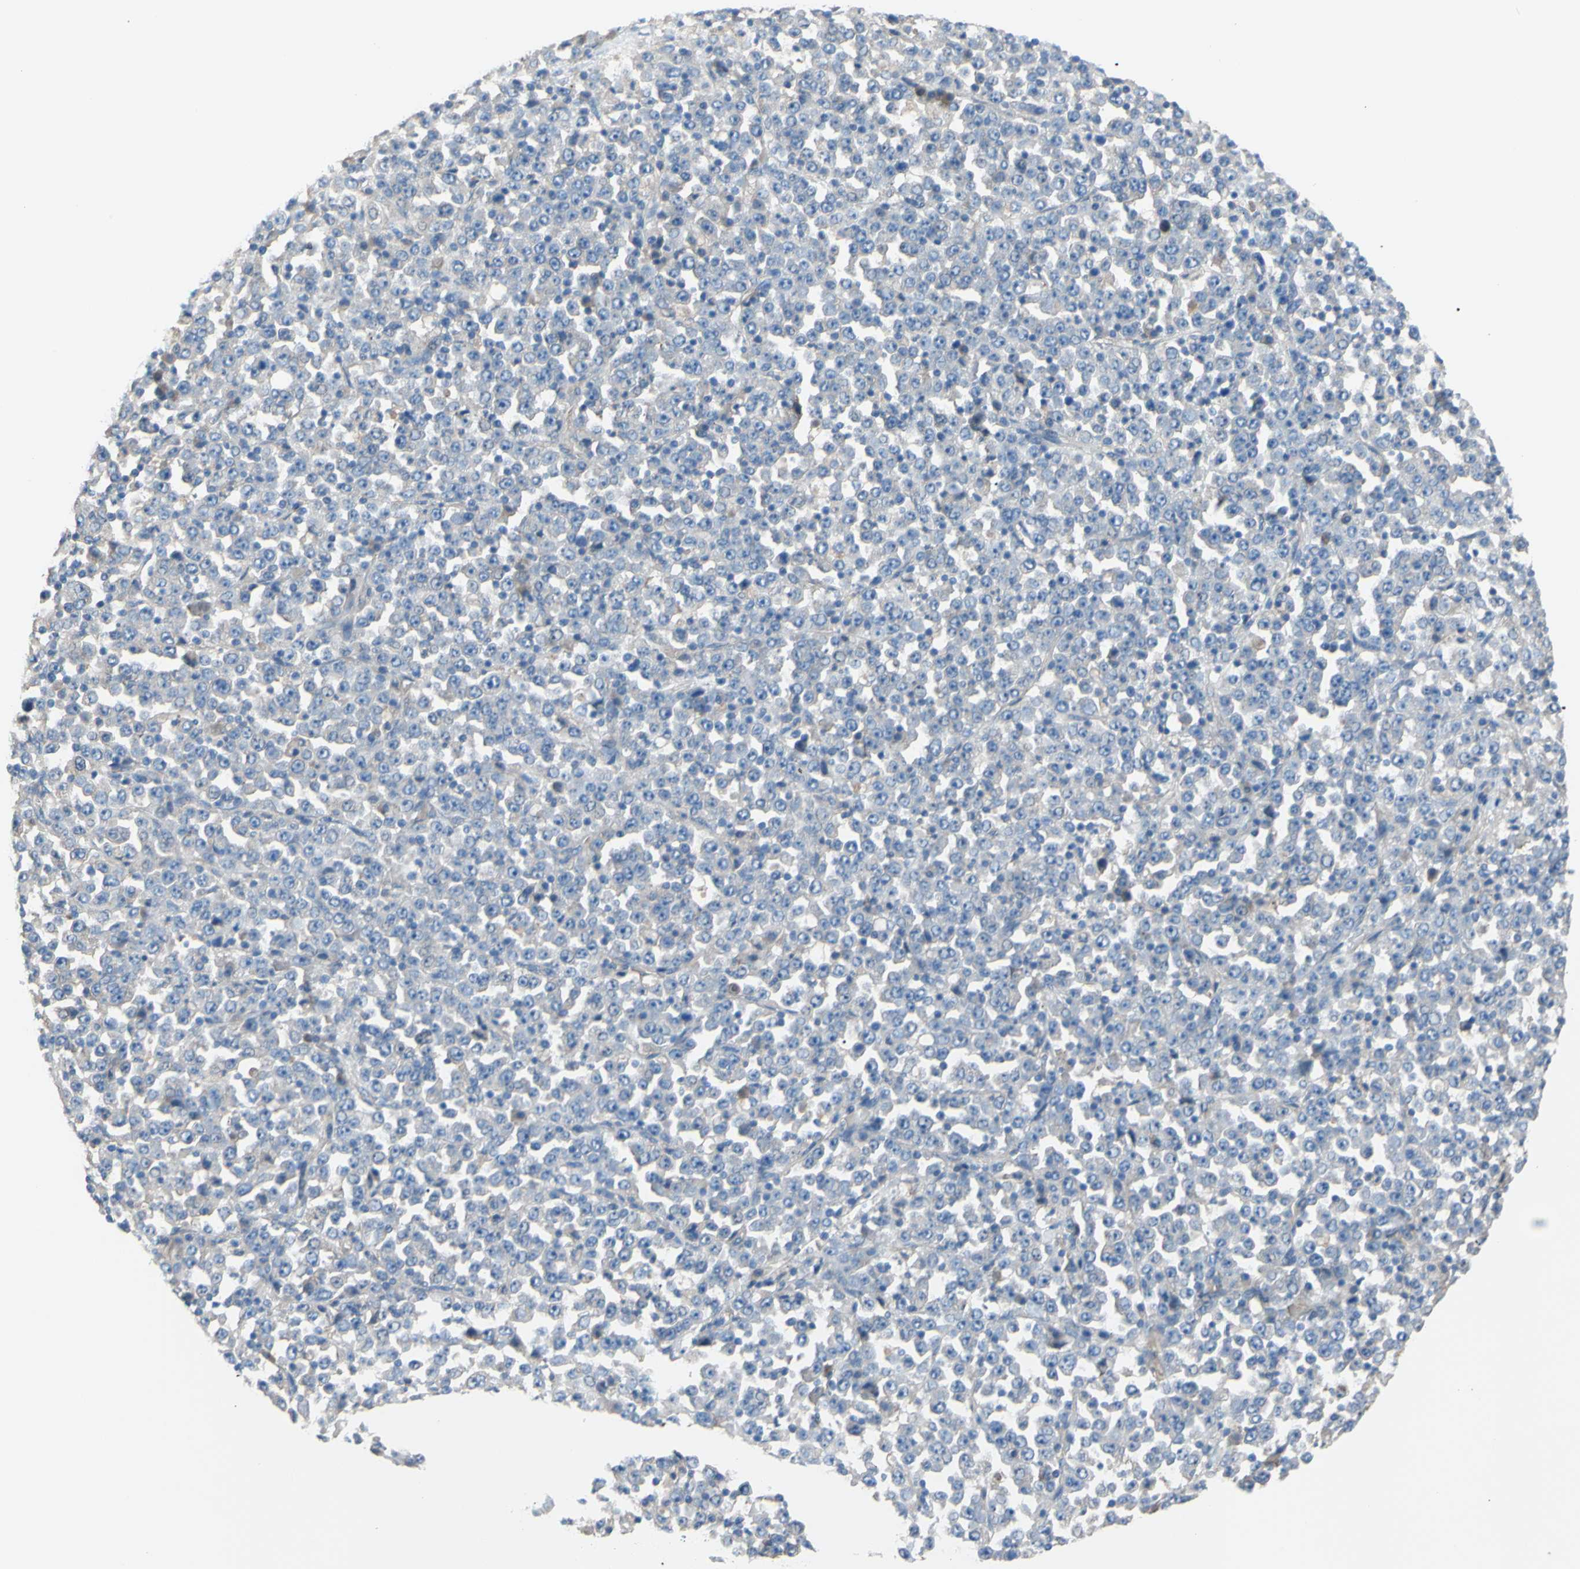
{"staining": {"intensity": "negative", "quantity": "none", "location": "none"}, "tissue": "stomach cancer", "cell_type": "Tumor cells", "image_type": "cancer", "snomed": [{"axis": "morphology", "description": "Normal tissue, NOS"}, {"axis": "morphology", "description": "Adenocarcinoma, NOS"}, {"axis": "topography", "description": "Stomach, upper"}, {"axis": "topography", "description": "Stomach"}], "caption": "The photomicrograph displays no staining of tumor cells in stomach cancer (adenocarcinoma).", "gene": "TMEM59L", "patient": {"sex": "male", "age": 59}}